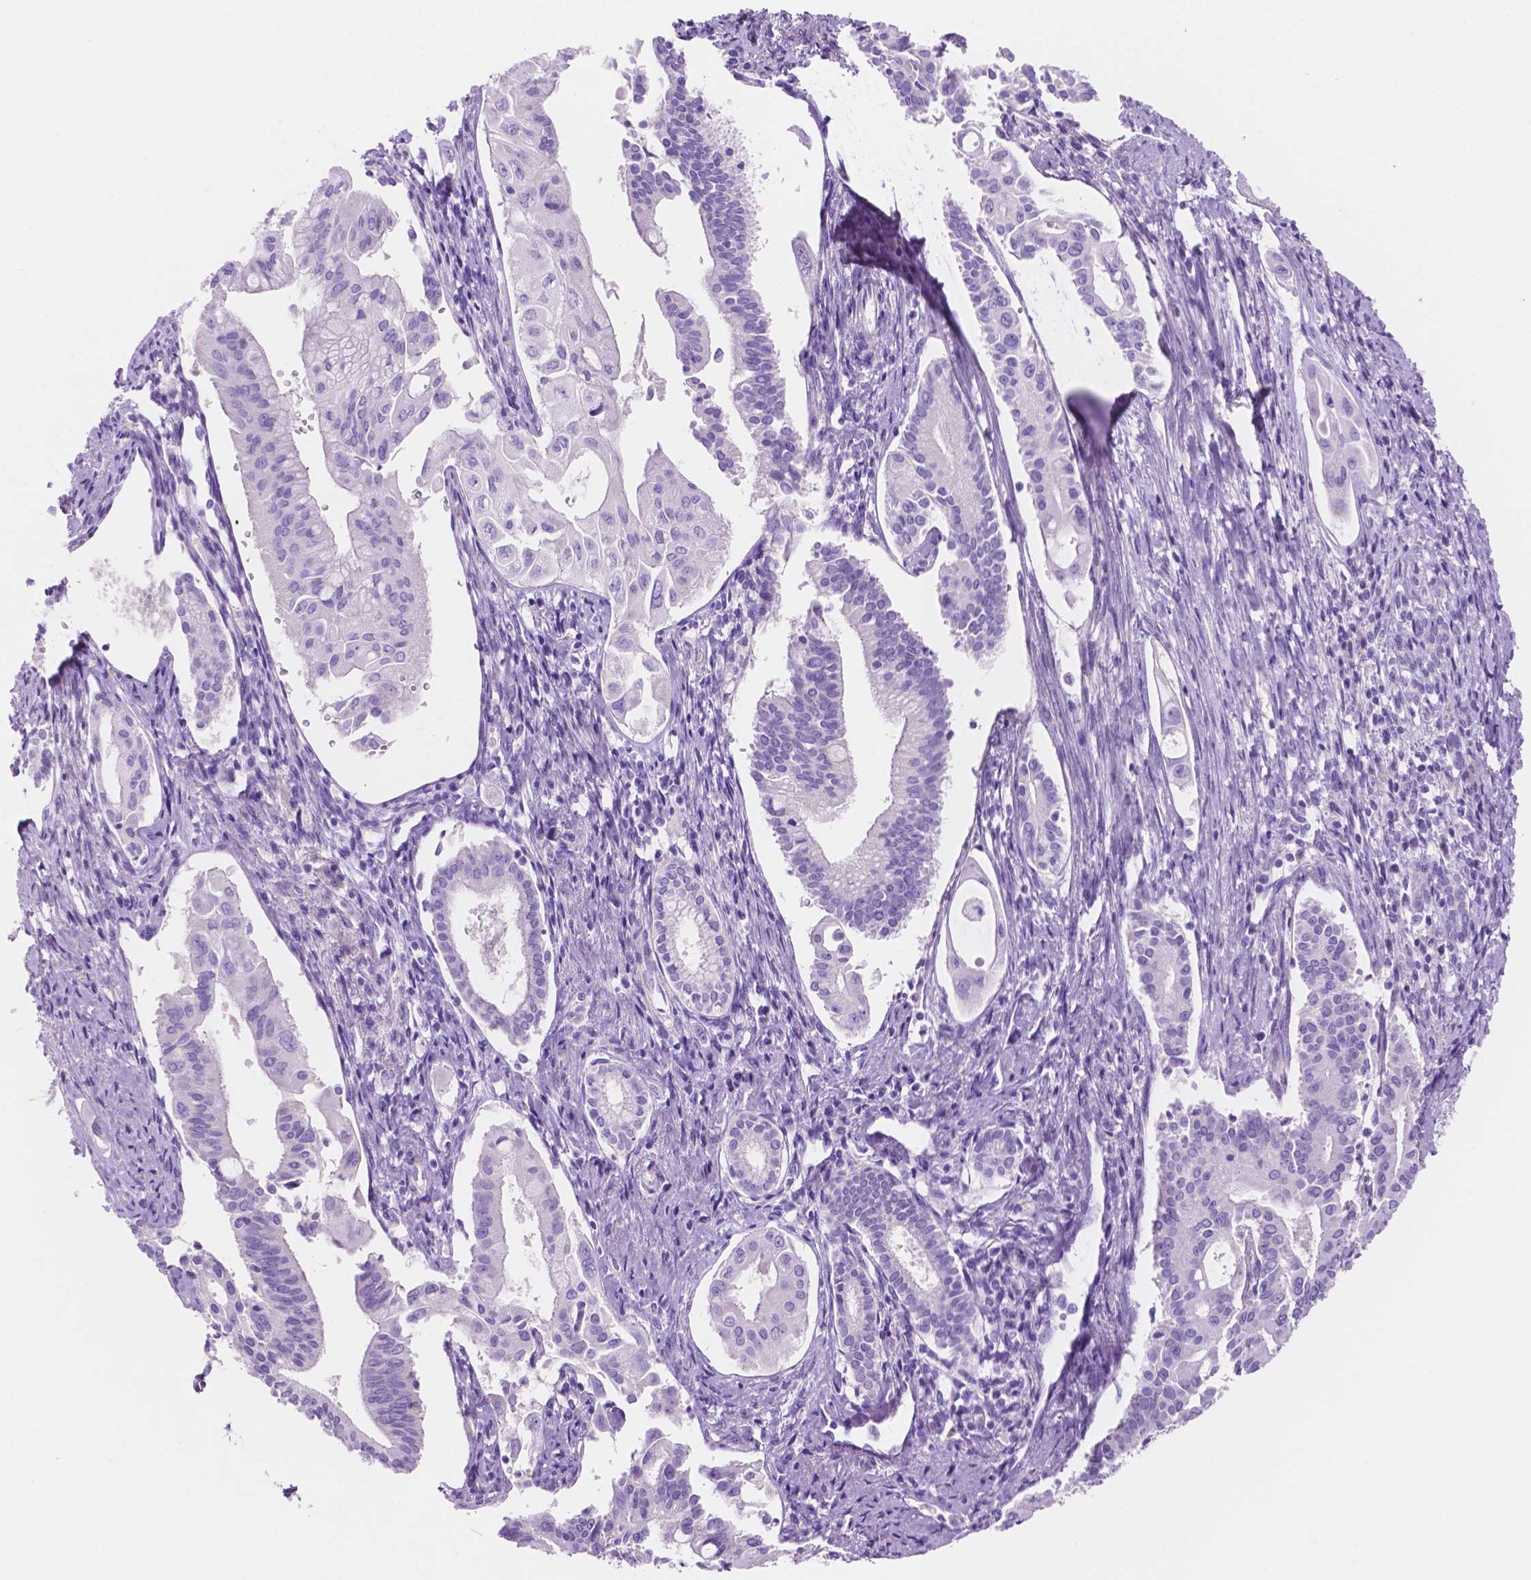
{"staining": {"intensity": "negative", "quantity": "none", "location": "none"}, "tissue": "pancreatic cancer", "cell_type": "Tumor cells", "image_type": "cancer", "snomed": [{"axis": "morphology", "description": "Adenocarcinoma, NOS"}, {"axis": "topography", "description": "Pancreas"}], "caption": "Pancreatic cancer (adenocarcinoma) stained for a protein using immunohistochemistry exhibits no positivity tumor cells.", "gene": "IGFN1", "patient": {"sex": "female", "age": 68}}